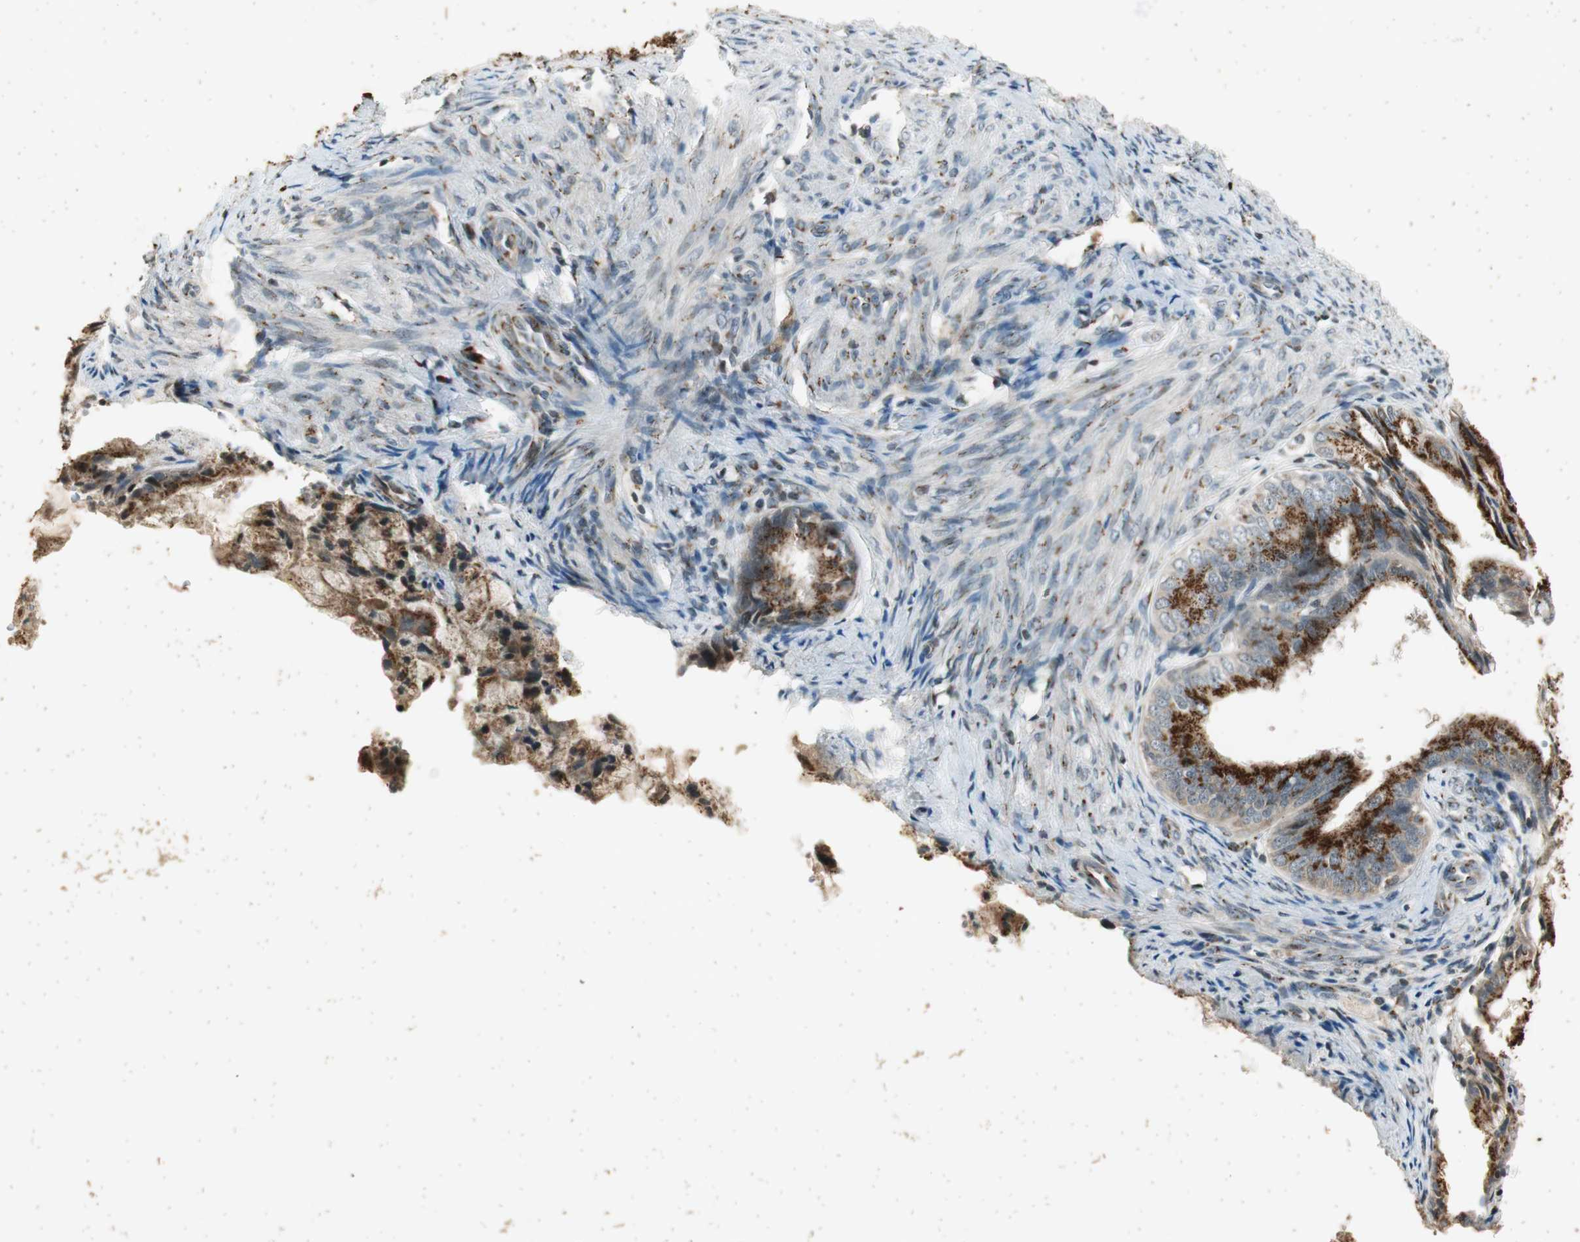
{"staining": {"intensity": "strong", "quantity": ">75%", "location": "cytoplasmic/membranous"}, "tissue": "endometrial cancer", "cell_type": "Tumor cells", "image_type": "cancer", "snomed": [{"axis": "morphology", "description": "Adenocarcinoma, NOS"}, {"axis": "topography", "description": "Endometrium"}], "caption": "Protein staining of endometrial cancer (adenocarcinoma) tissue exhibits strong cytoplasmic/membranous expression in approximately >75% of tumor cells.", "gene": "NEO1", "patient": {"sex": "female", "age": 86}}